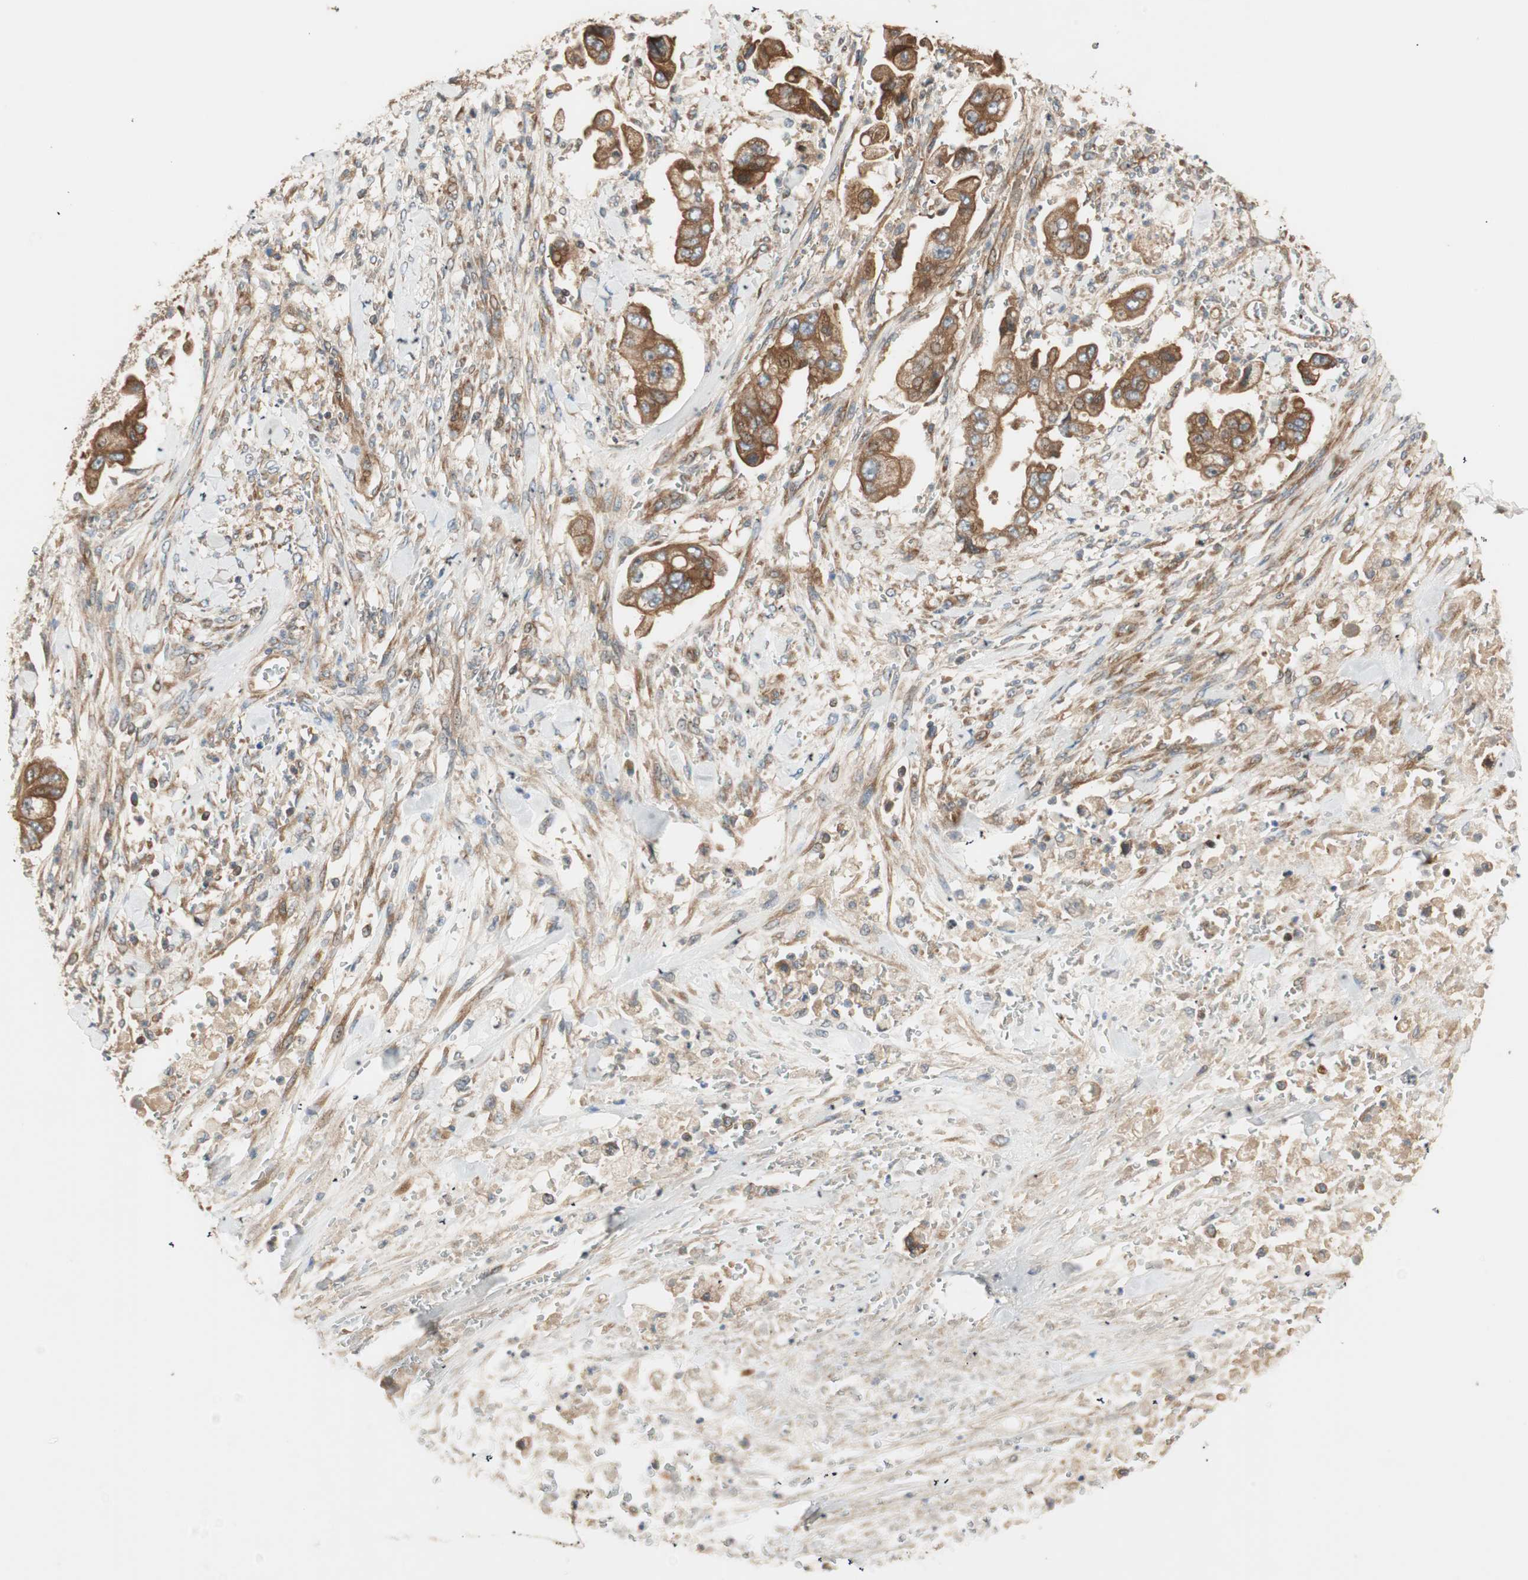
{"staining": {"intensity": "strong", "quantity": ">75%", "location": "cytoplasmic/membranous"}, "tissue": "stomach cancer", "cell_type": "Tumor cells", "image_type": "cancer", "snomed": [{"axis": "morphology", "description": "Adenocarcinoma, NOS"}, {"axis": "topography", "description": "Stomach"}], "caption": "IHC (DAB) staining of human stomach adenocarcinoma reveals strong cytoplasmic/membranous protein expression in approximately >75% of tumor cells.", "gene": "CTTNBP2NL", "patient": {"sex": "male", "age": 62}}